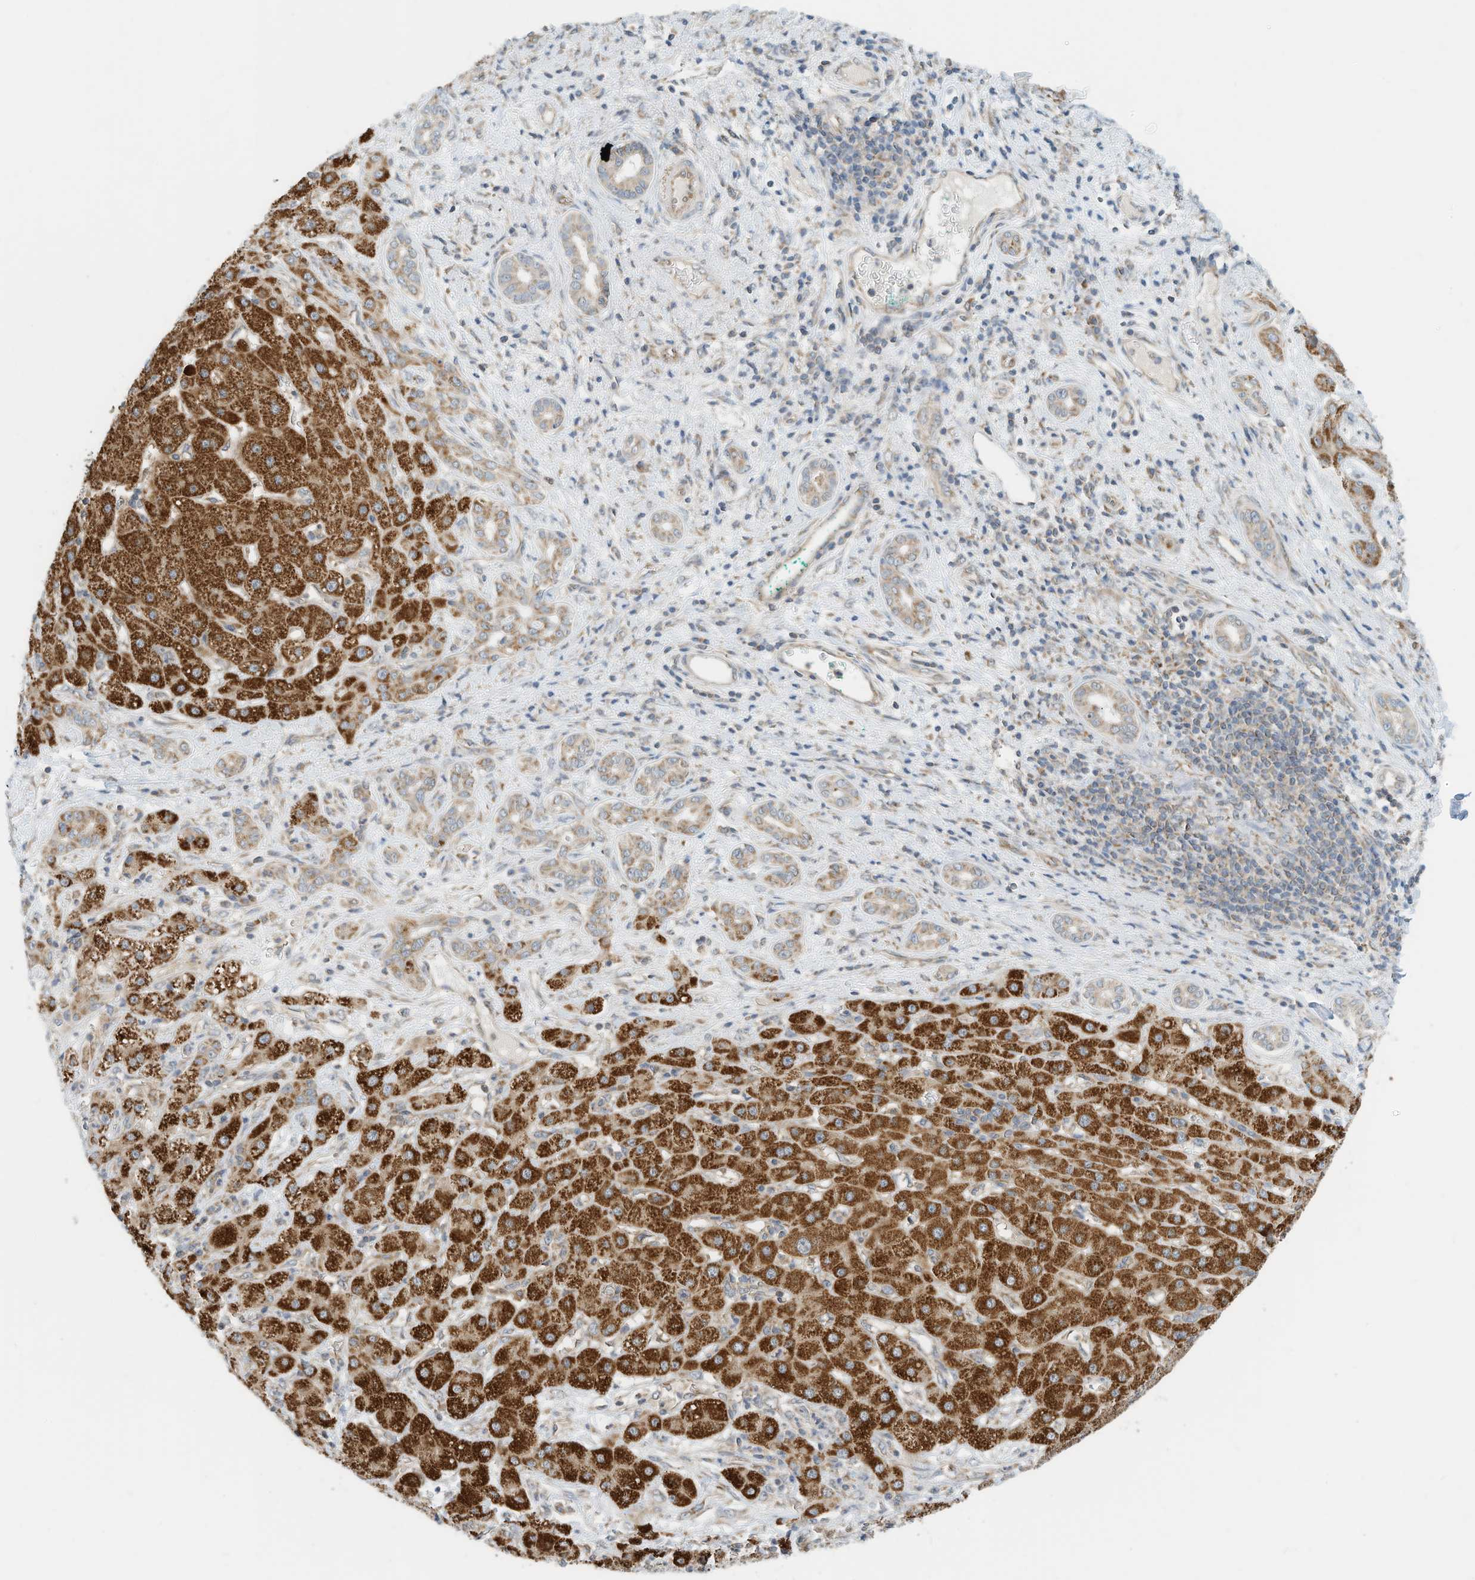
{"staining": {"intensity": "strong", "quantity": ">75%", "location": "cytoplasmic/membranous"}, "tissue": "liver cancer", "cell_type": "Tumor cells", "image_type": "cancer", "snomed": [{"axis": "morphology", "description": "Carcinoma, Hepatocellular, NOS"}, {"axis": "topography", "description": "Liver"}], "caption": "IHC image of neoplastic tissue: human liver cancer stained using IHC shows high levels of strong protein expression localized specifically in the cytoplasmic/membranous of tumor cells, appearing as a cytoplasmic/membranous brown color.", "gene": "METTL6", "patient": {"sex": "male", "age": 65}}